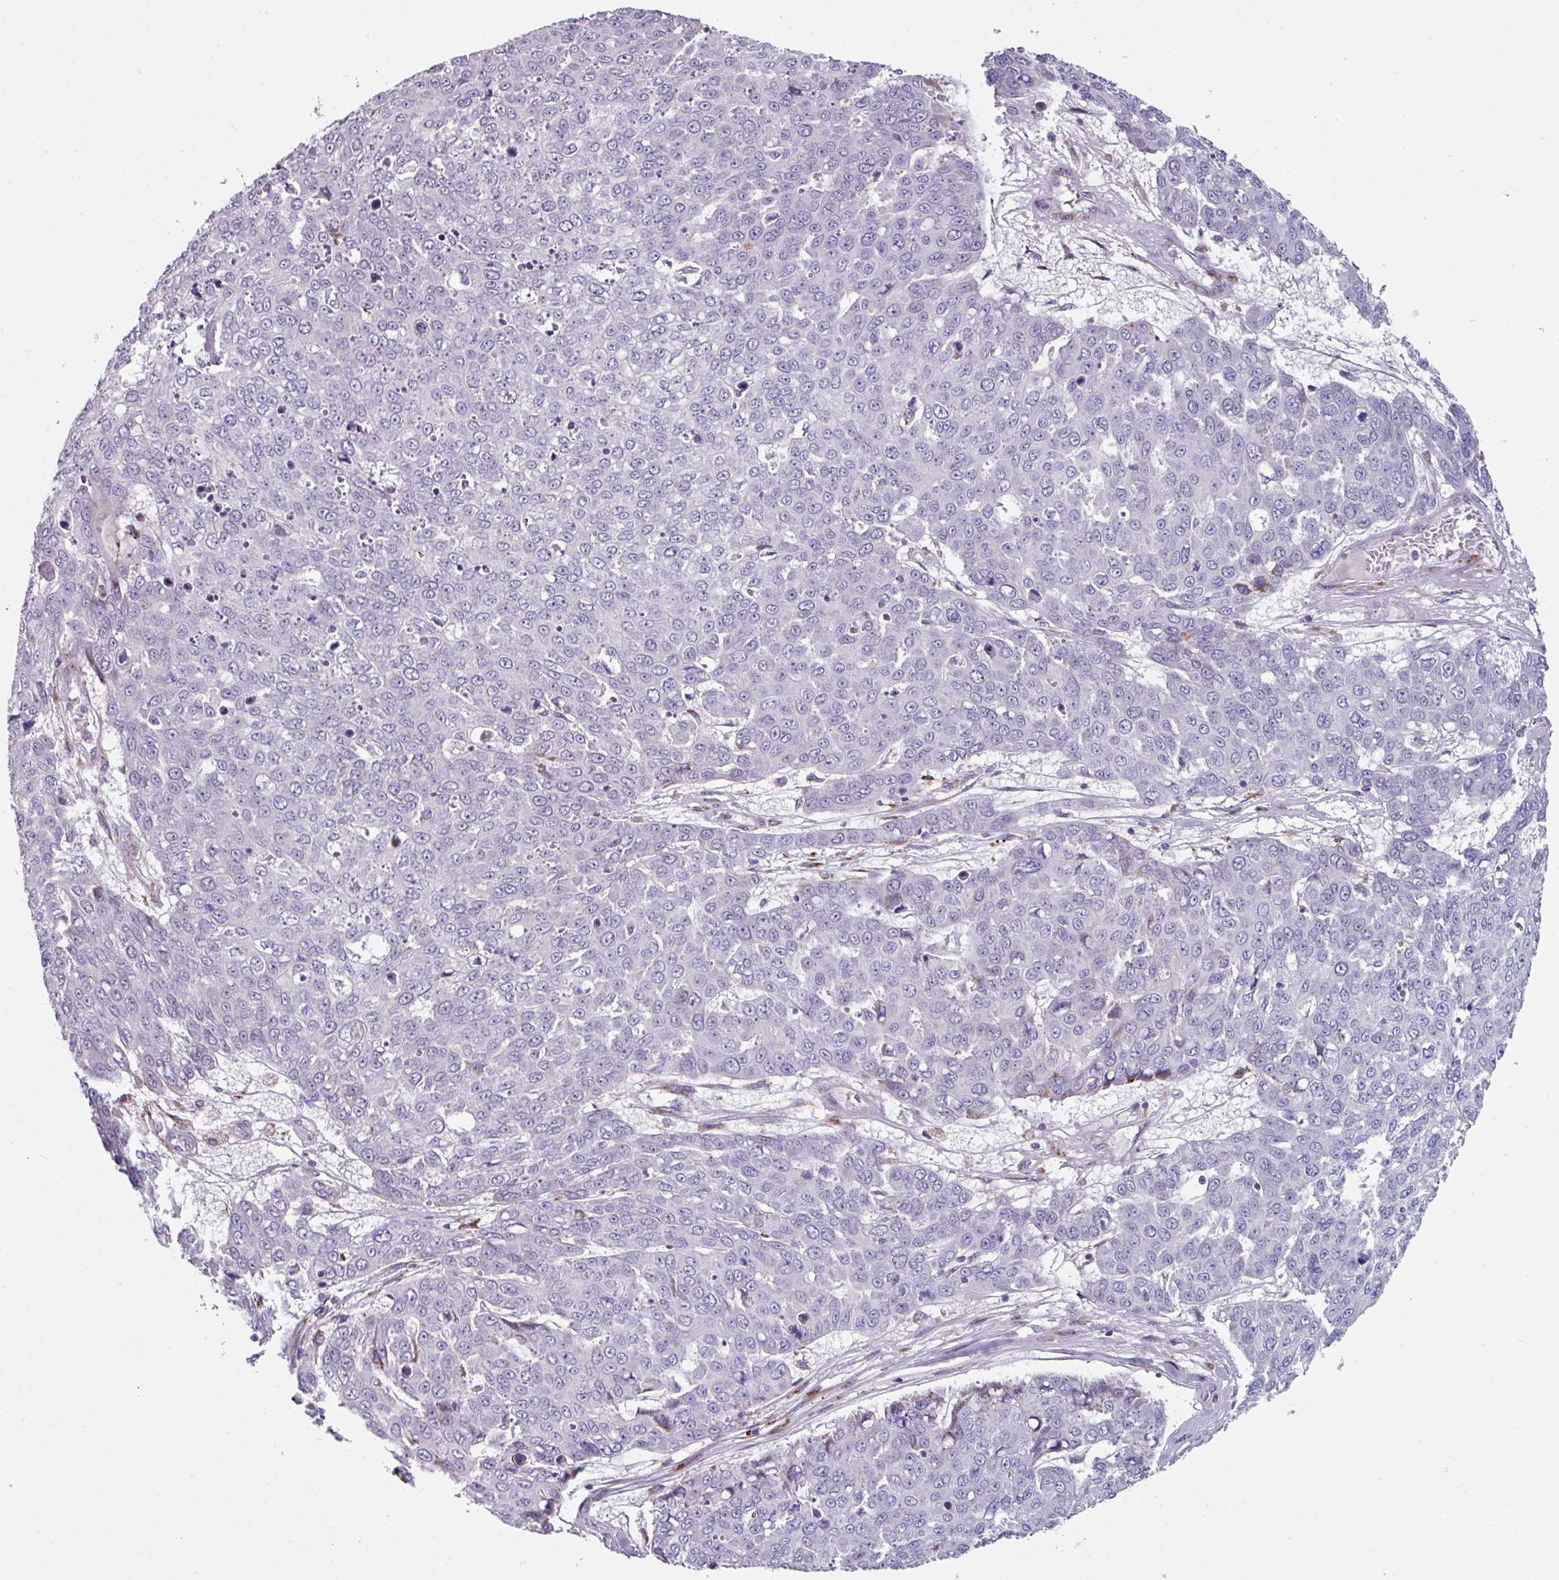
{"staining": {"intensity": "negative", "quantity": "none", "location": "none"}, "tissue": "skin cancer", "cell_type": "Tumor cells", "image_type": "cancer", "snomed": [{"axis": "morphology", "description": "Squamous cell carcinoma, NOS"}, {"axis": "topography", "description": "Skin"}], "caption": "A micrograph of human skin cancer (squamous cell carcinoma) is negative for staining in tumor cells.", "gene": "BMS1", "patient": {"sex": "male", "age": 71}}